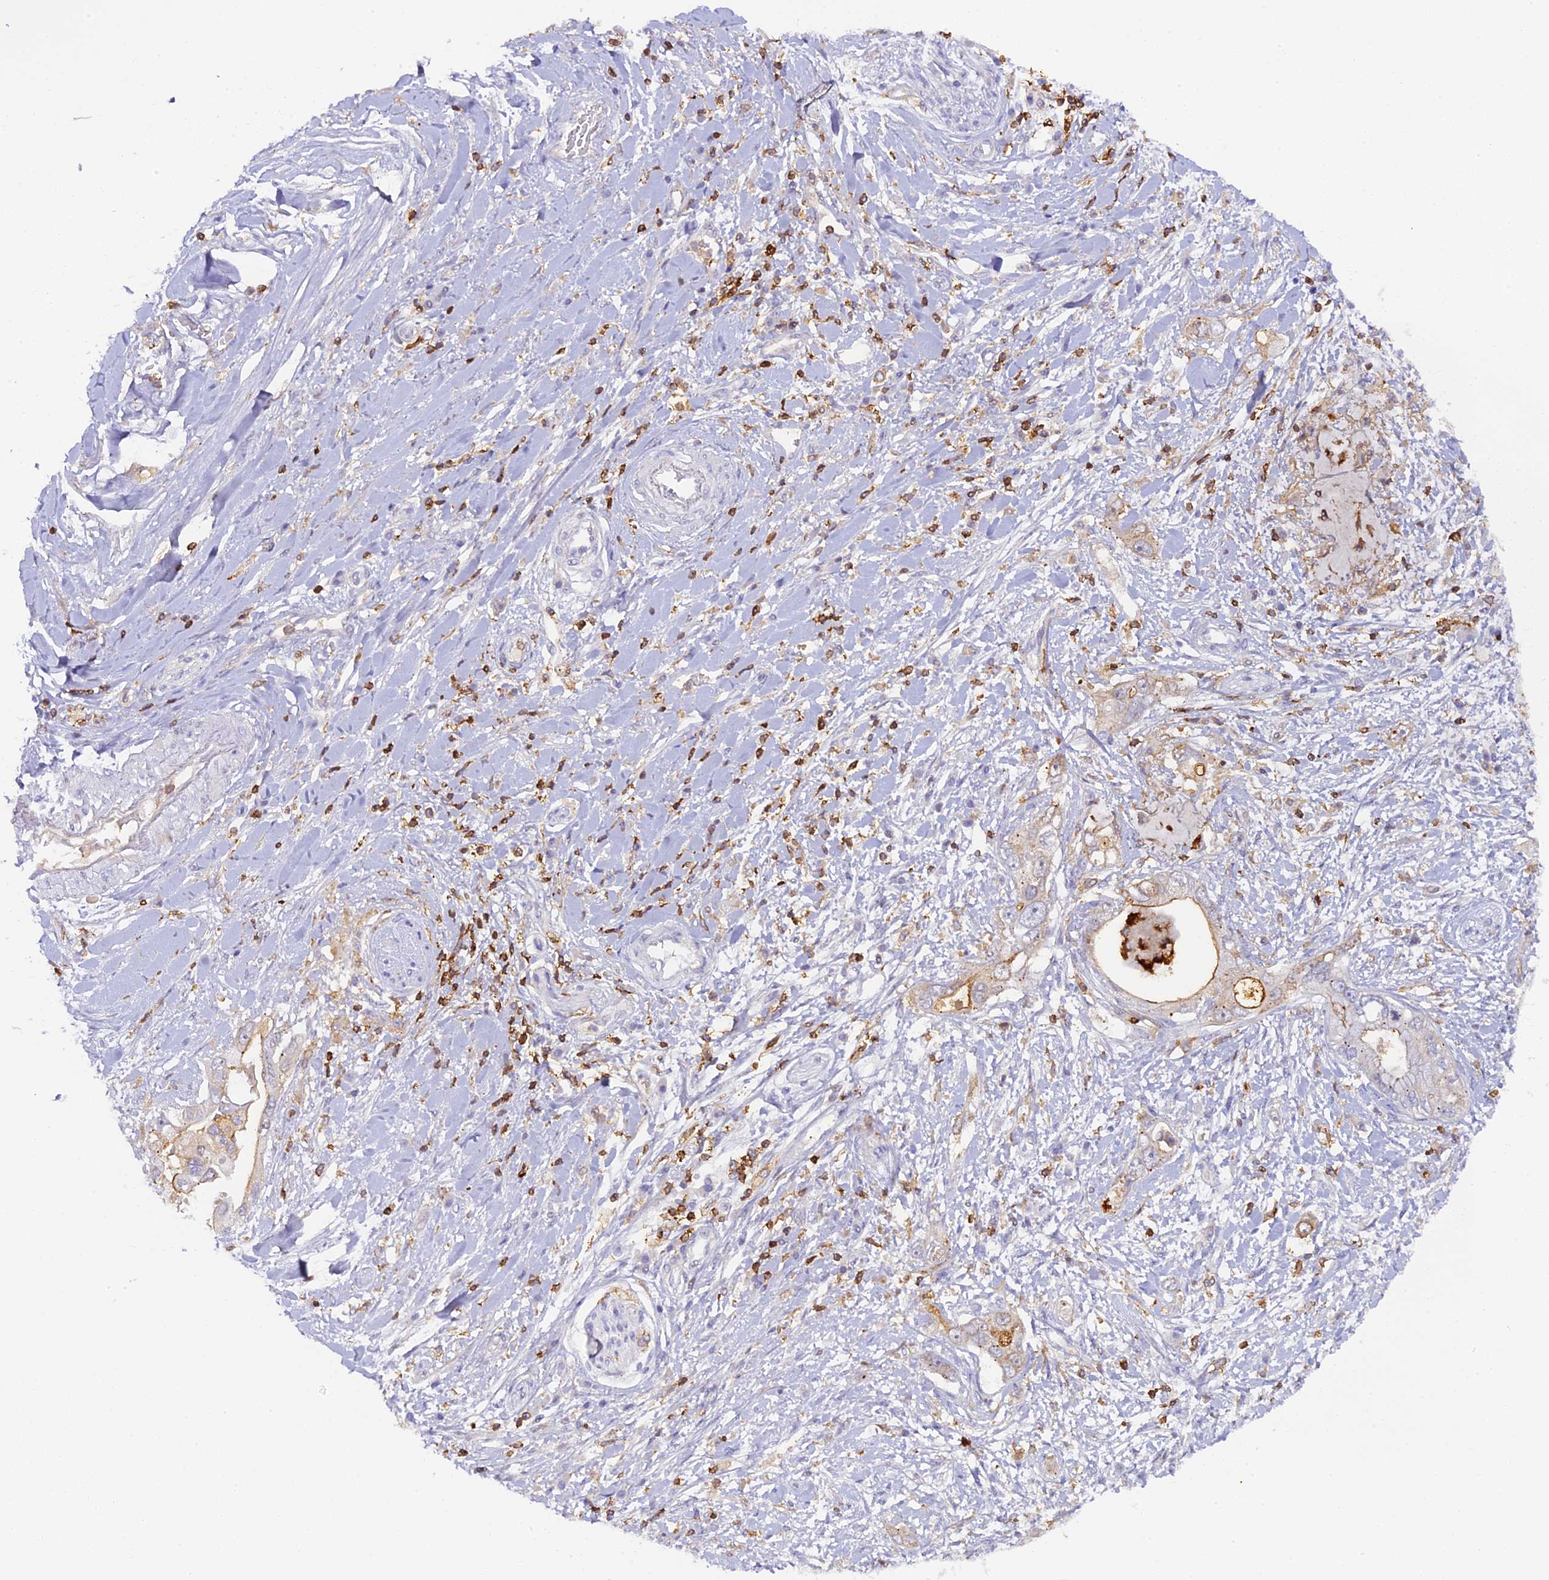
{"staining": {"intensity": "moderate", "quantity": "<25%", "location": "cytoplasmic/membranous"}, "tissue": "pancreatic cancer", "cell_type": "Tumor cells", "image_type": "cancer", "snomed": [{"axis": "morphology", "description": "Inflammation, NOS"}, {"axis": "morphology", "description": "Adenocarcinoma, NOS"}, {"axis": "topography", "description": "Pancreas"}], "caption": "Adenocarcinoma (pancreatic) stained for a protein (brown) reveals moderate cytoplasmic/membranous positive positivity in approximately <25% of tumor cells.", "gene": "FYB1", "patient": {"sex": "female", "age": 56}}